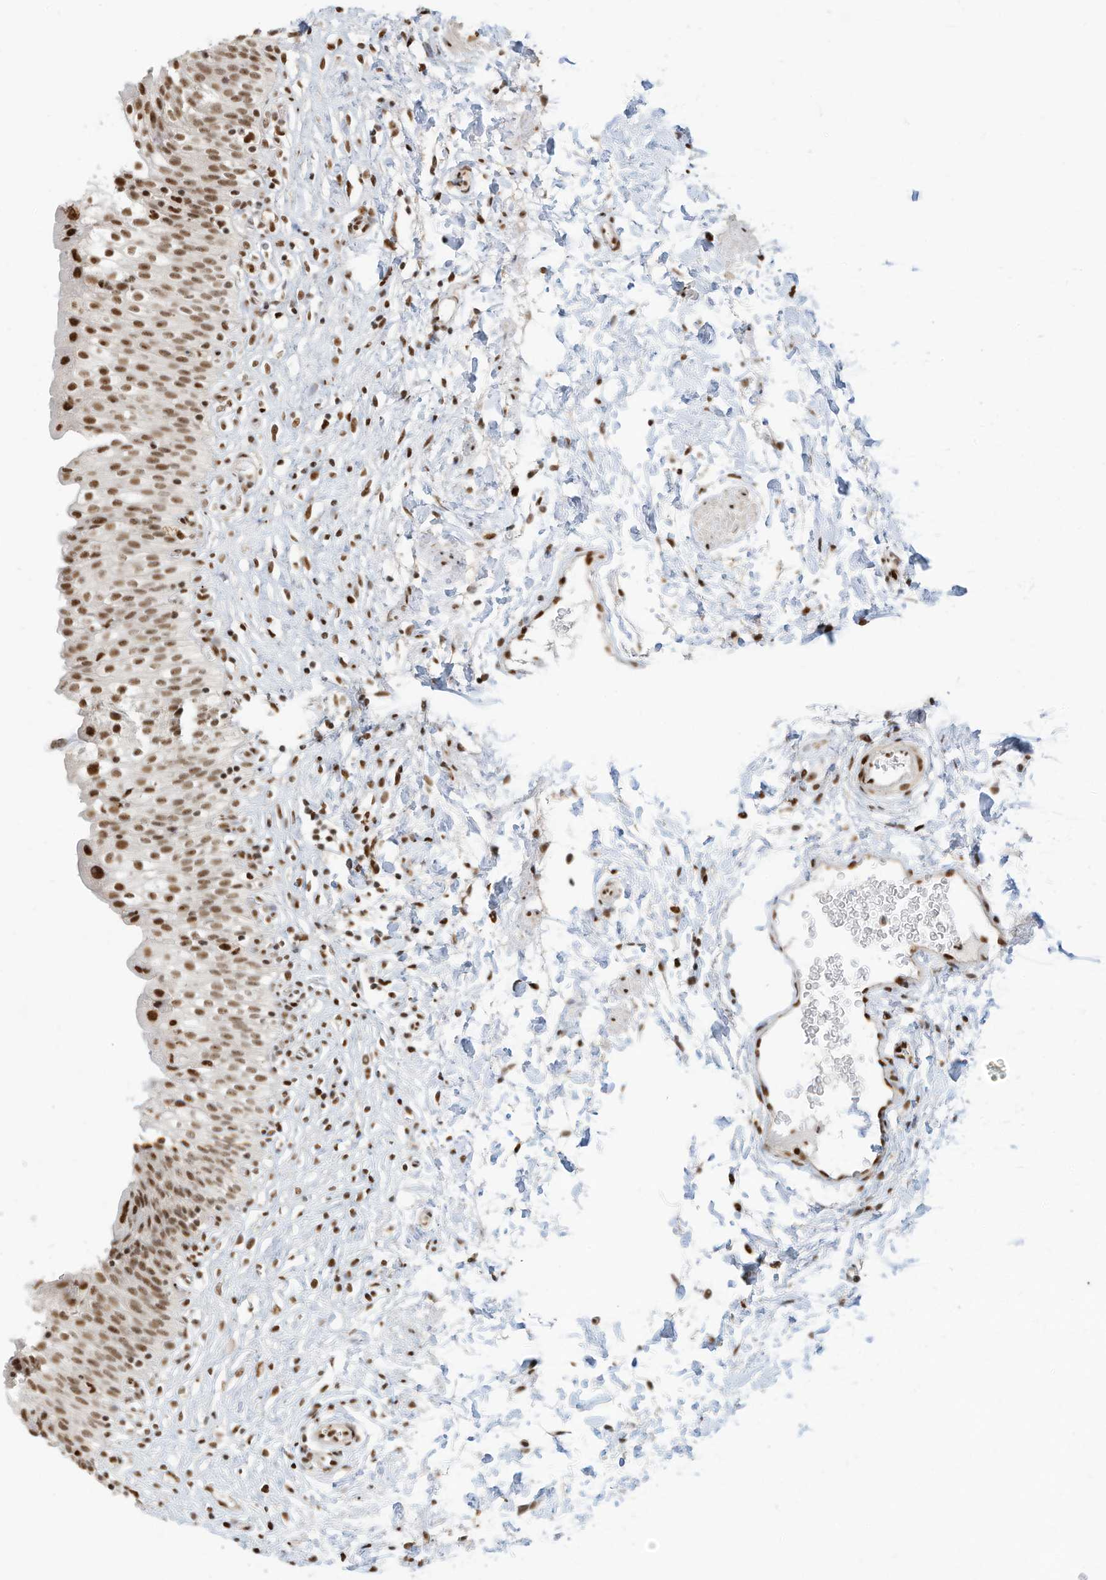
{"staining": {"intensity": "moderate", "quantity": ">75%", "location": "nuclear"}, "tissue": "urinary bladder", "cell_type": "Urothelial cells", "image_type": "normal", "snomed": [{"axis": "morphology", "description": "Normal tissue, NOS"}, {"axis": "topography", "description": "Urinary bladder"}], "caption": "Immunohistochemistry of benign human urinary bladder shows medium levels of moderate nuclear staining in approximately >75% of urothelial cells.", "gene": "SAMD15", "patient": {"sex": "male", "age": 55}}